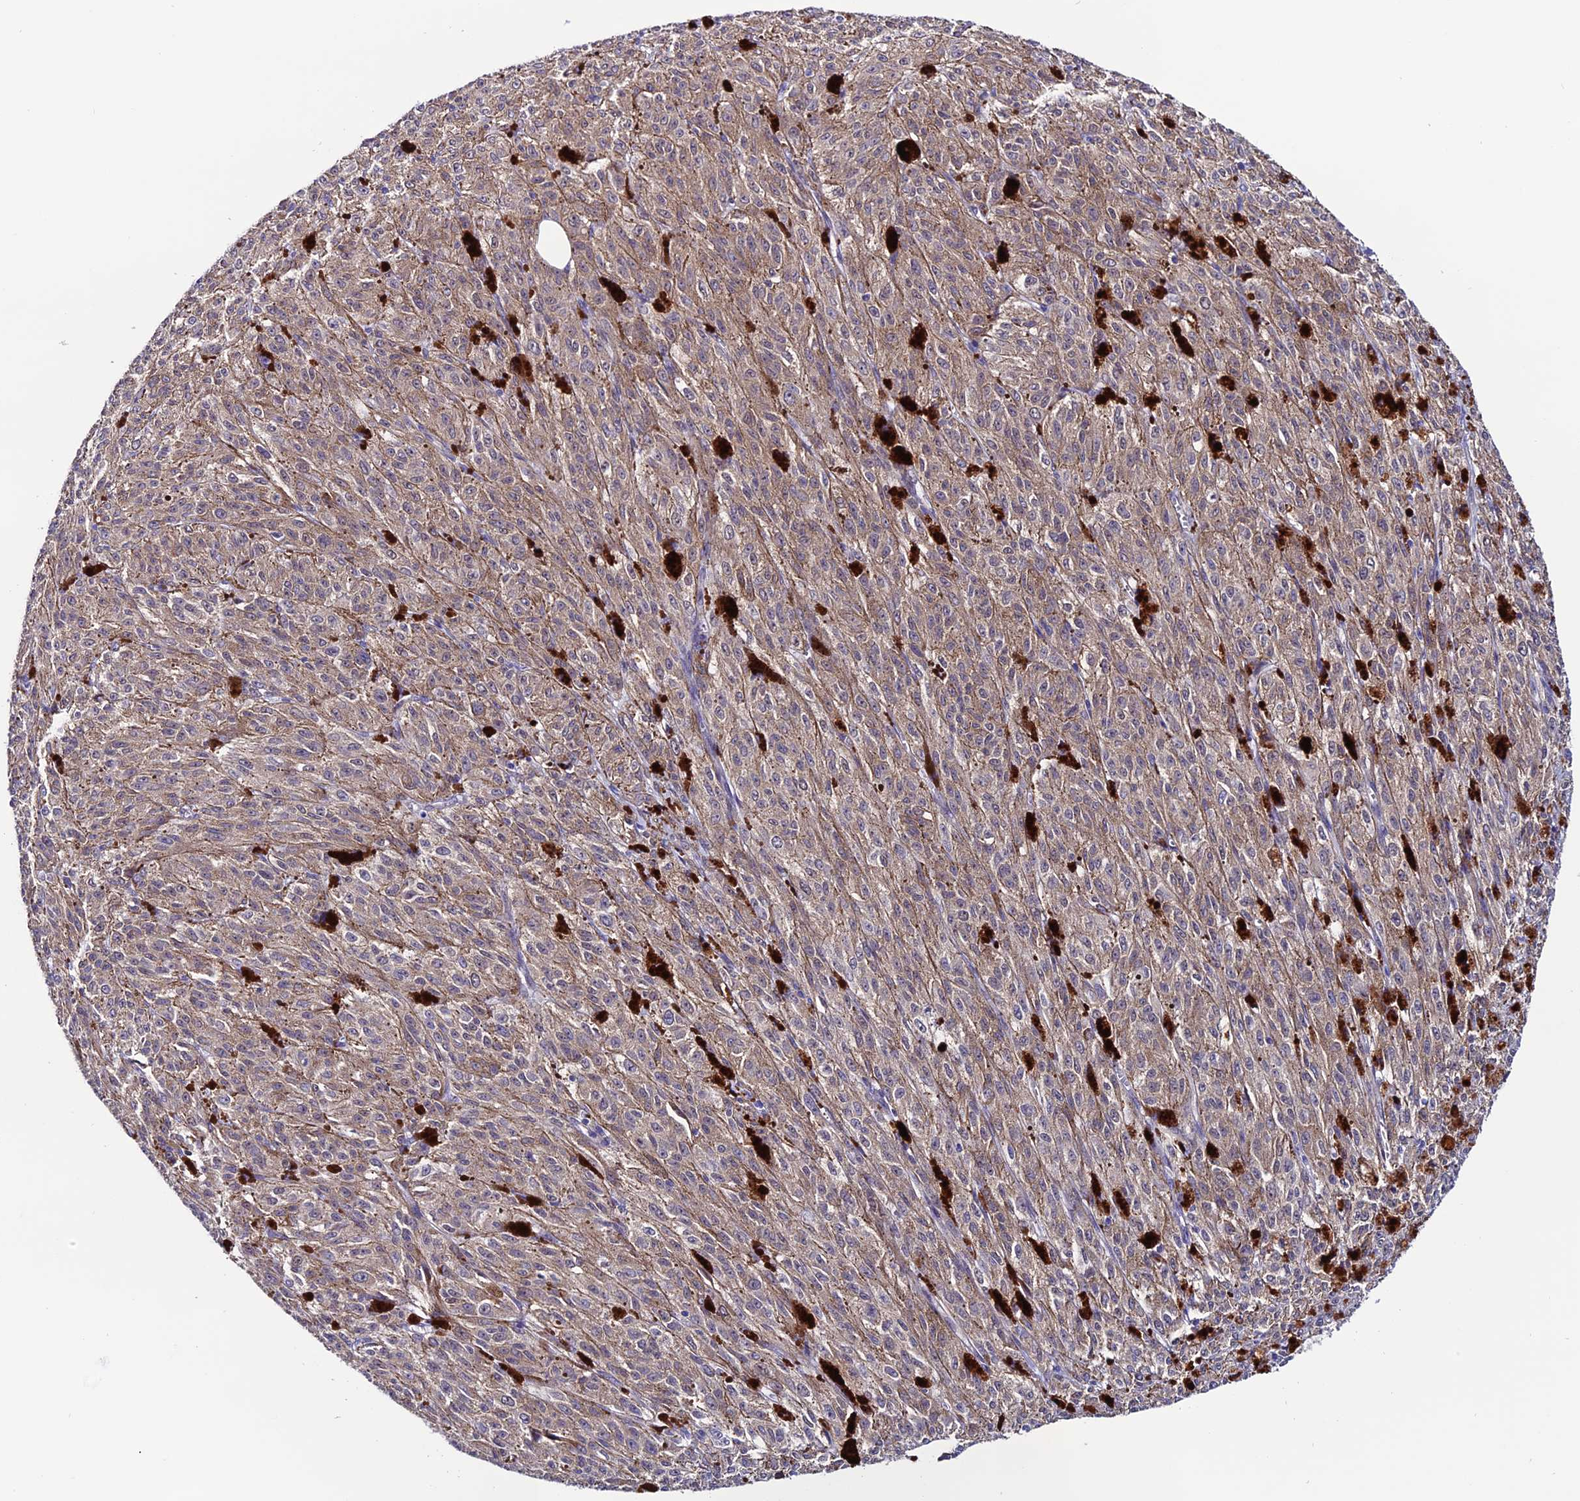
{"staining": {"intensity": "weak", "quantity": ">75%", "location": "cytoplasmic/membranous"}, "tissue": "melanoma", "cell_type": "Tumor cells", "image_type": "cancer", "snomed": [{"axis": "morphology", "description": "Malignant melanoma, NOS"}, {"axis": "topography", "description": "Skin"}], "caption": "Protein analysis of melanoma tissue displays weak cytoplasmic/membranous positivity in approximately >75% of tumor cells.", "gene": "FZD8", "patient": {"sex": "female", "age": 52}}